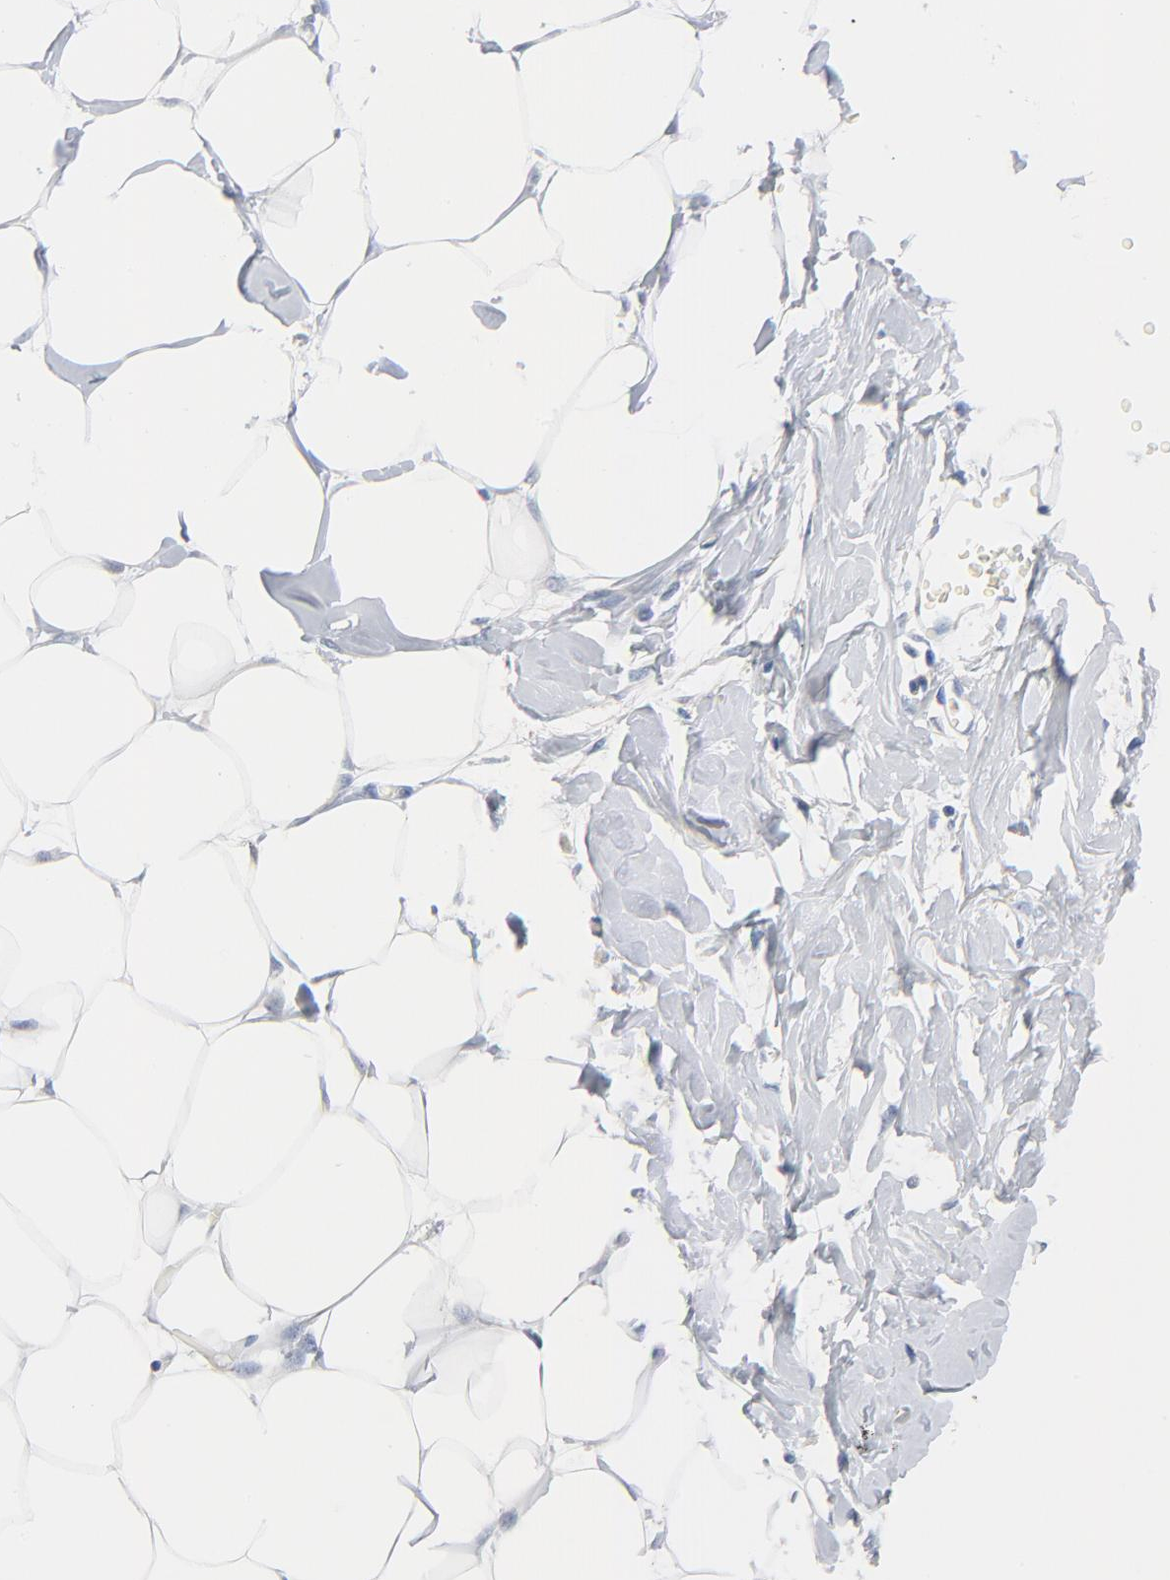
{"staining": {"intensity": "negative", "quantity": "none", "location": "none"}, "tissue": "breast", "cell_type": "Adipocytes", "image_type": "normal", "snomed": [{"axis": "morphology", "description": "Normal tissue, NOS"}, {"axis": "topography", "description": "Breast"}, {"axis": "topography", "description": "Adipose tissue"}], "caption": "High power microscopy micrograph of an immunohistochemistry image of normal breast, revealing no significant staining in adipocytes.", "gene": "IFT43", "patient": {"sex": "female", "age": 25}}